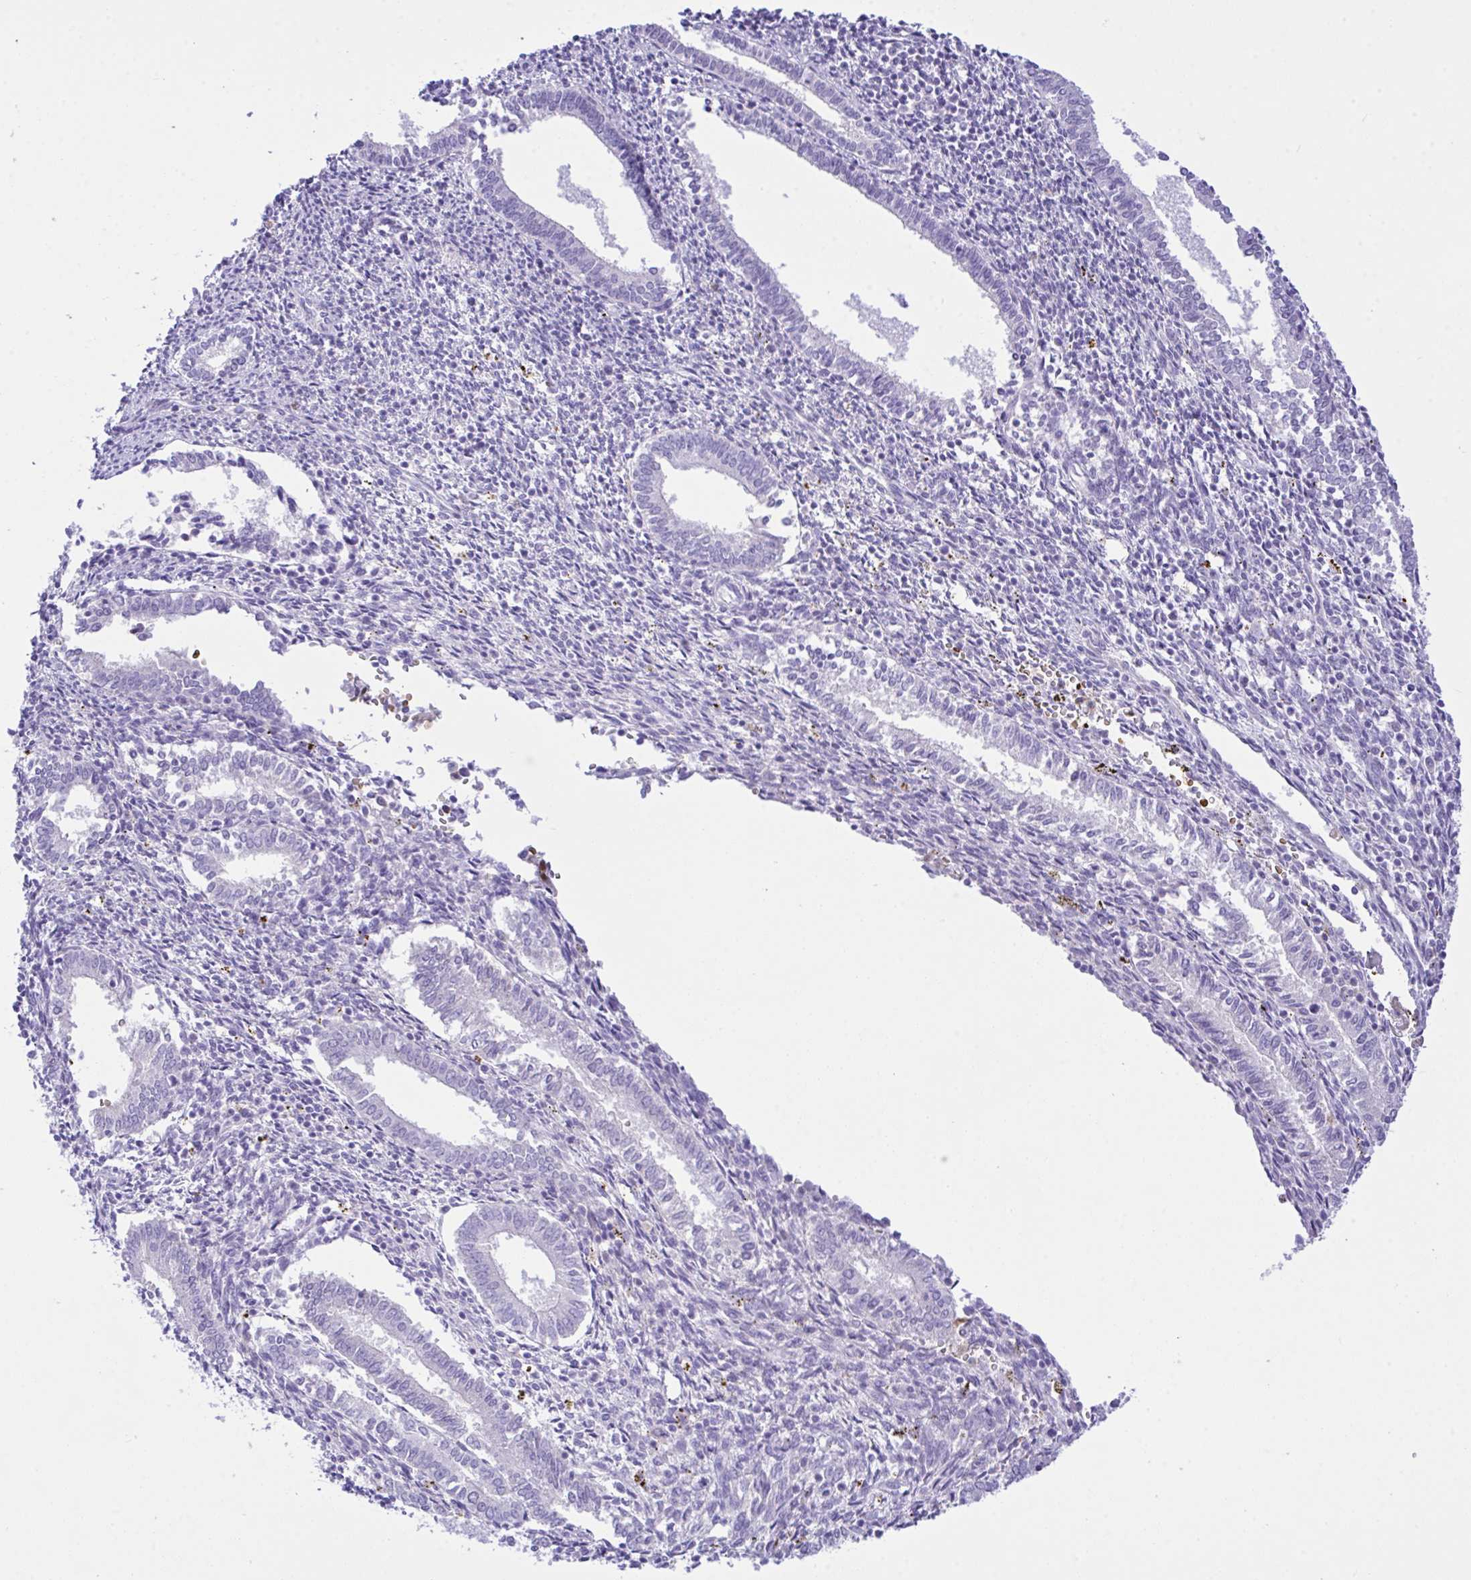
{"staining": {"intensity": "negative", "quantity": "none", "location": "none"}, "tissue": "endometrium", "cell_type": "Cells in endometrial stroma", "image_type": "normal", "snomed": [{"axis": "morphology", "description": "Normal tissue, NOS"}, {"axis": "topography", "description": "Endometrium"}], "caption": "Human endometrium stained for a protein using IHC shows no expression in cells in endometrial stroma.", "gene": "ZNF221", "patient": {"sex": "female", "age": 41}}